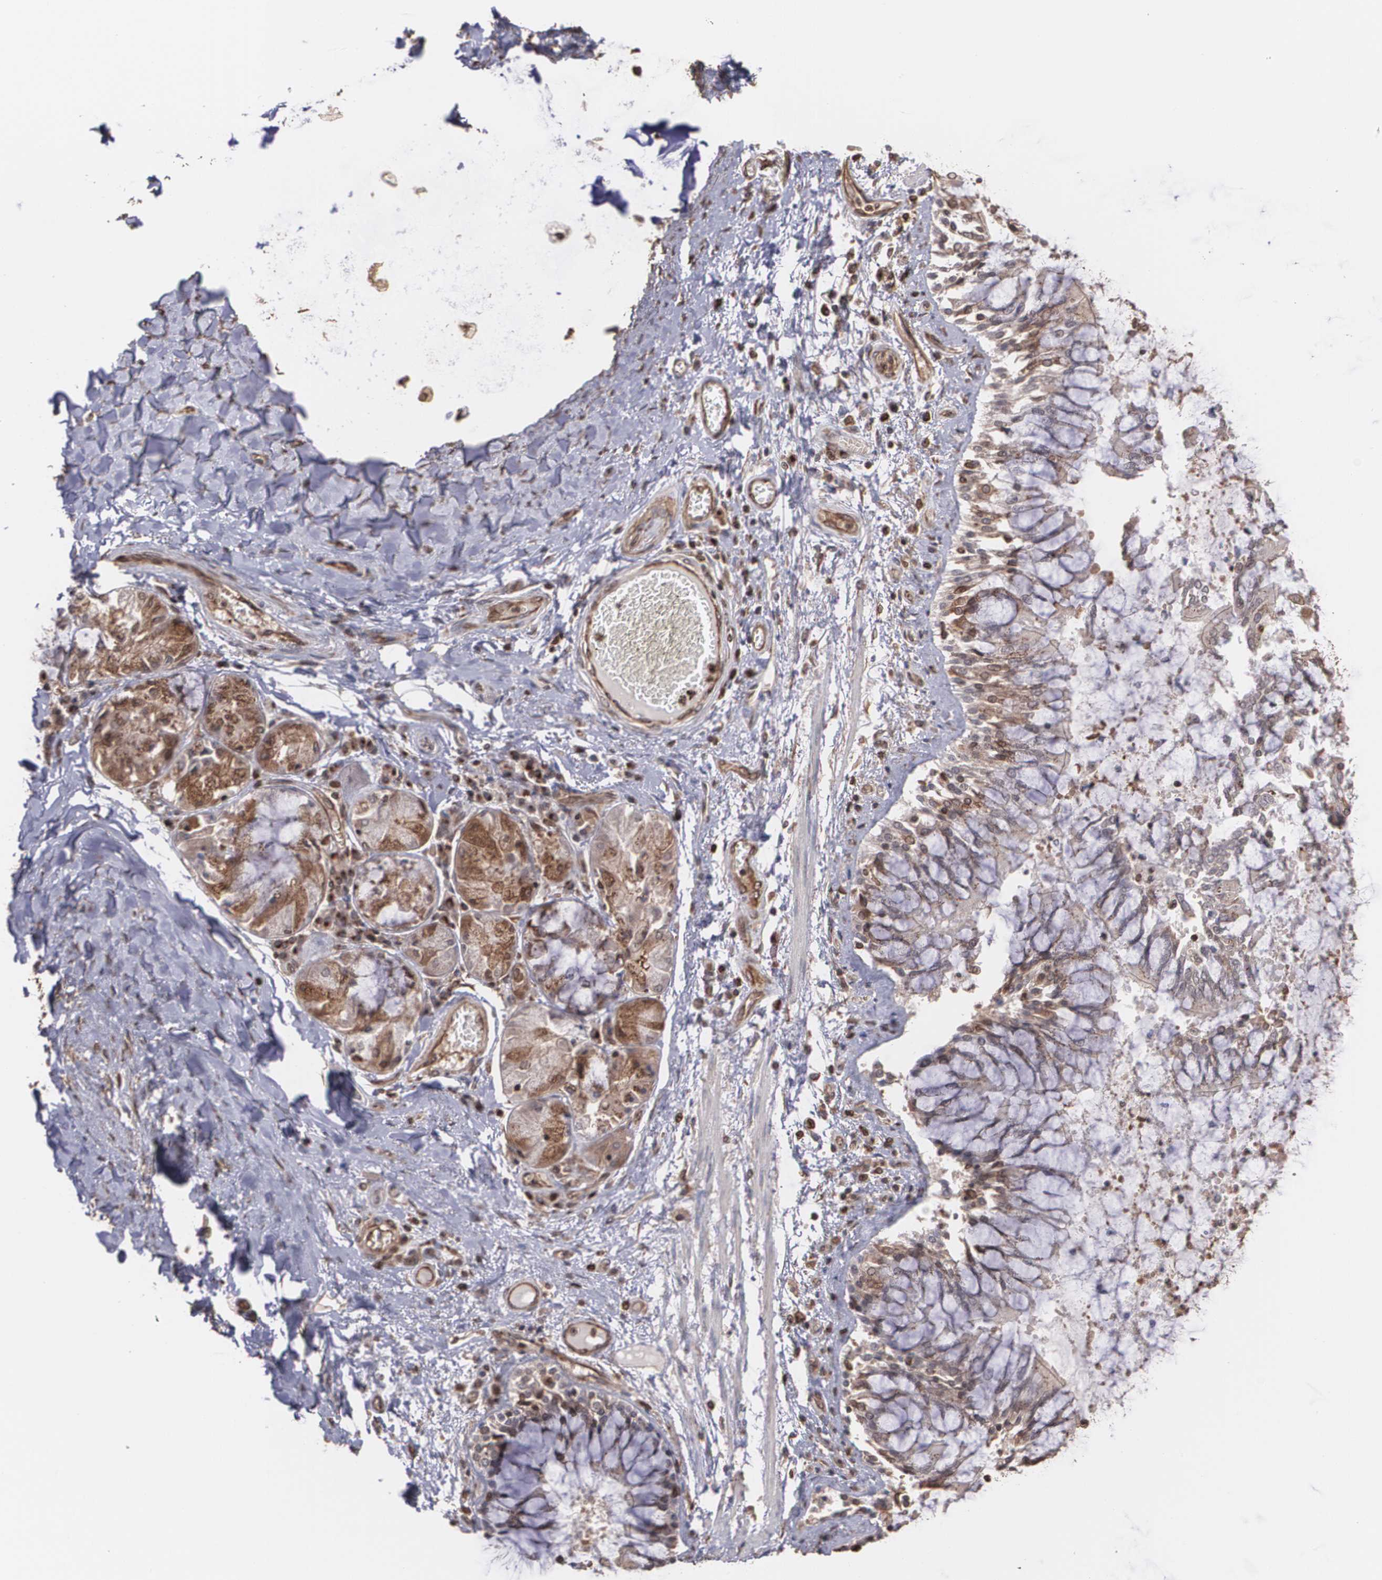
{"staining": {"intensity": "strong", "quantity": ">75%", "location": "cytoplasmic/membranous"}, "tissue": "bronchus", "cell_type": "Respiratory epithelial cells", "image_type": "normal", "snomed": [{"axis": "morphology", "description": "Normal tissue, NOS"}, {"axis": "topography", "description": "Cartilage tissue"}, {"axis": "topography", "description": "Bronchus"}, {"axis": "topography", "description": "Lung"}], "caption": "A high-resolution histopathology image shows immunohistochemistry (IHC) staining of benign bronchus, which displays strong cytoplasmic/membranous staining in approximately >75% of respiratory epithelial cells.", "gene": "TRIP11", "patient": {"sex": "female", "age": 49}}